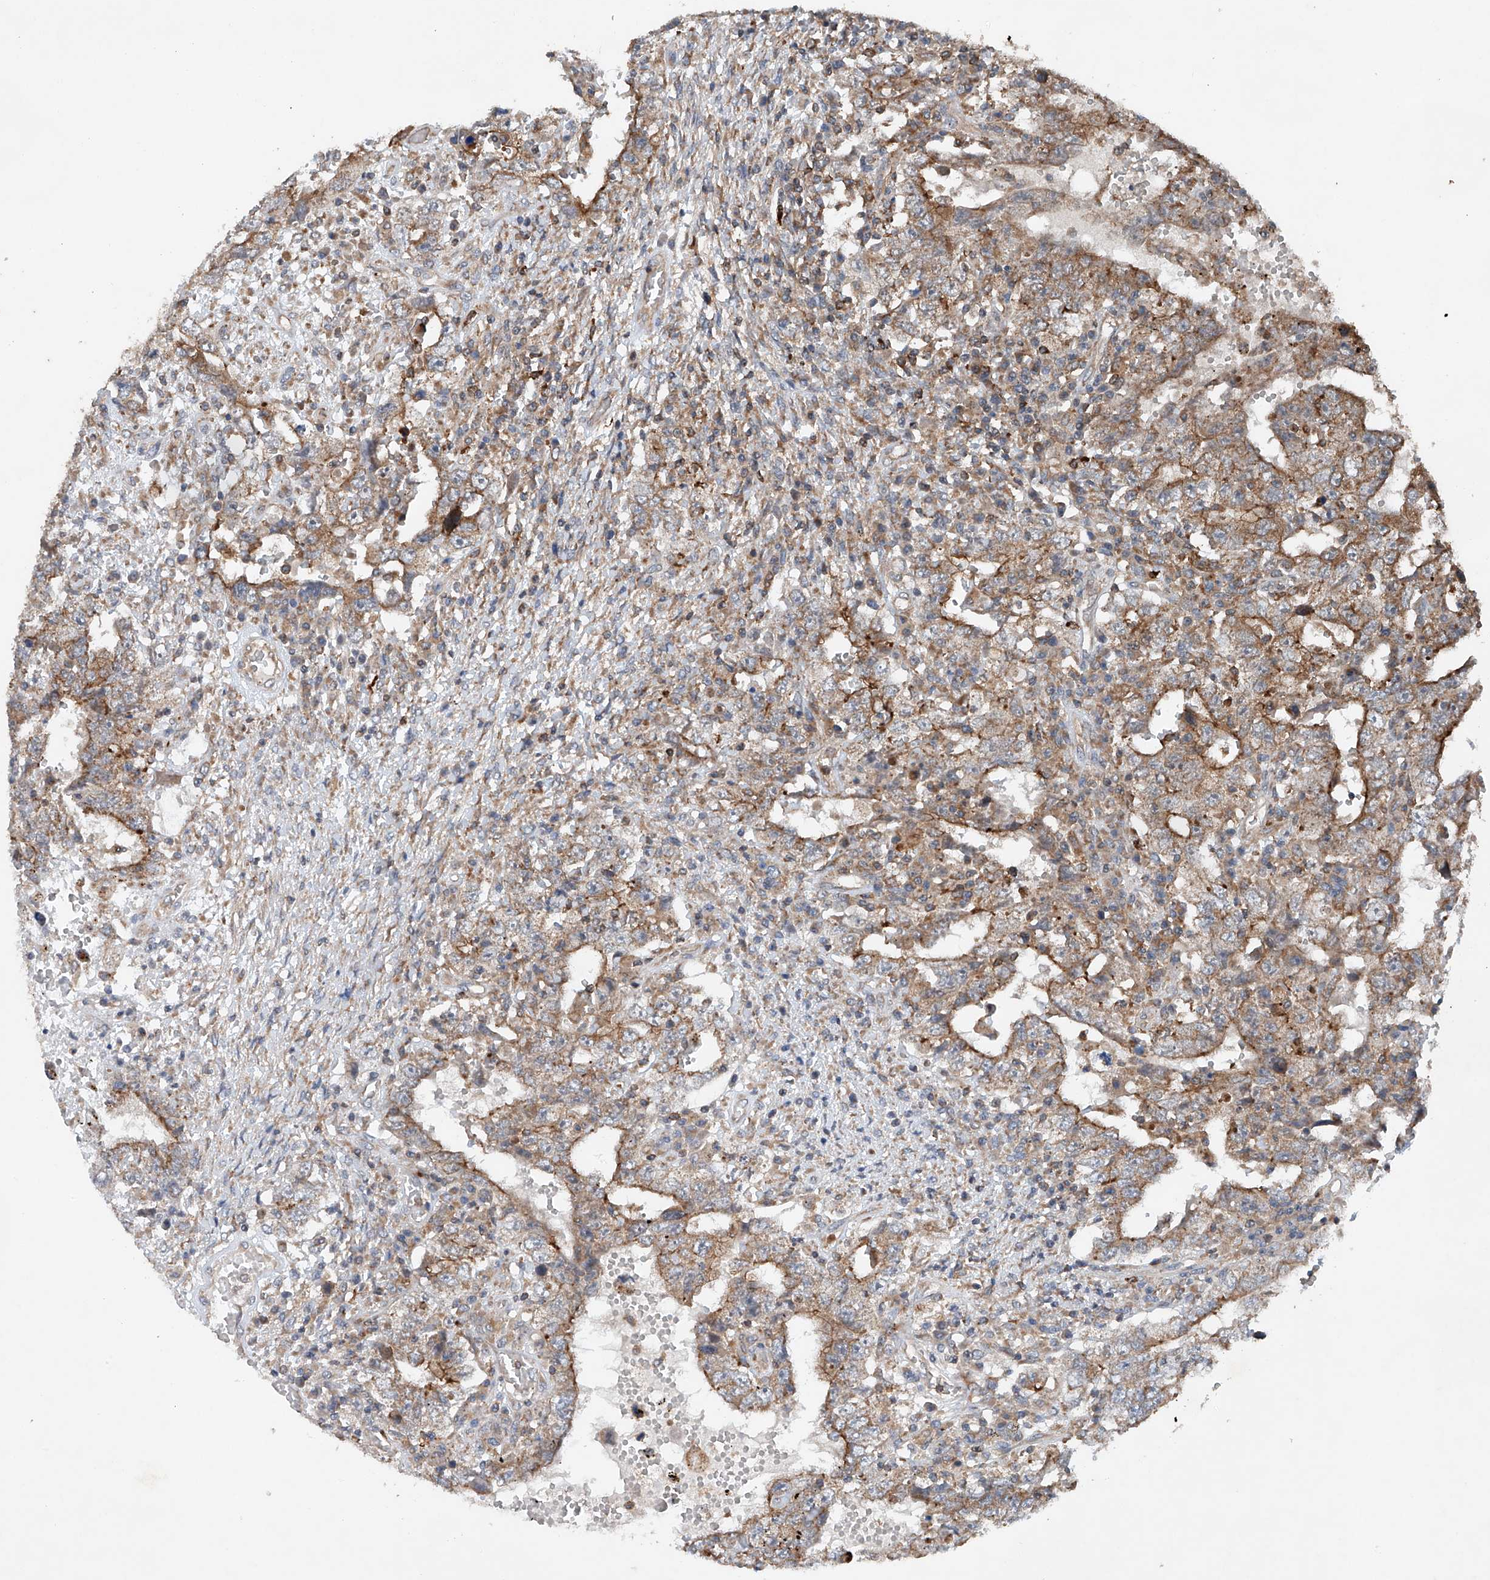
{"staining": {"intensity": "moderate", "quantity": ">75%", "location": "cytoplasmic/membranous"}, "tissue": "testis cancer", "cell_type": "Tumor cells", "image_type": "cancer", "snomed": [{"axis": "morphology", "description": "Carcinoma, Embryonal, NOS"}, {"axis": "topography", "description": "Testis"}], "caption": "A brown stain labels moderate cytoplasmic/membranous staining of a protein in testis embryonal carcinoma tumor cells. (Brightfield microscopy of DAB IHC at high magnification).", "gene": "CEP85L", "patient": {"sex": "male", "age": 26}}